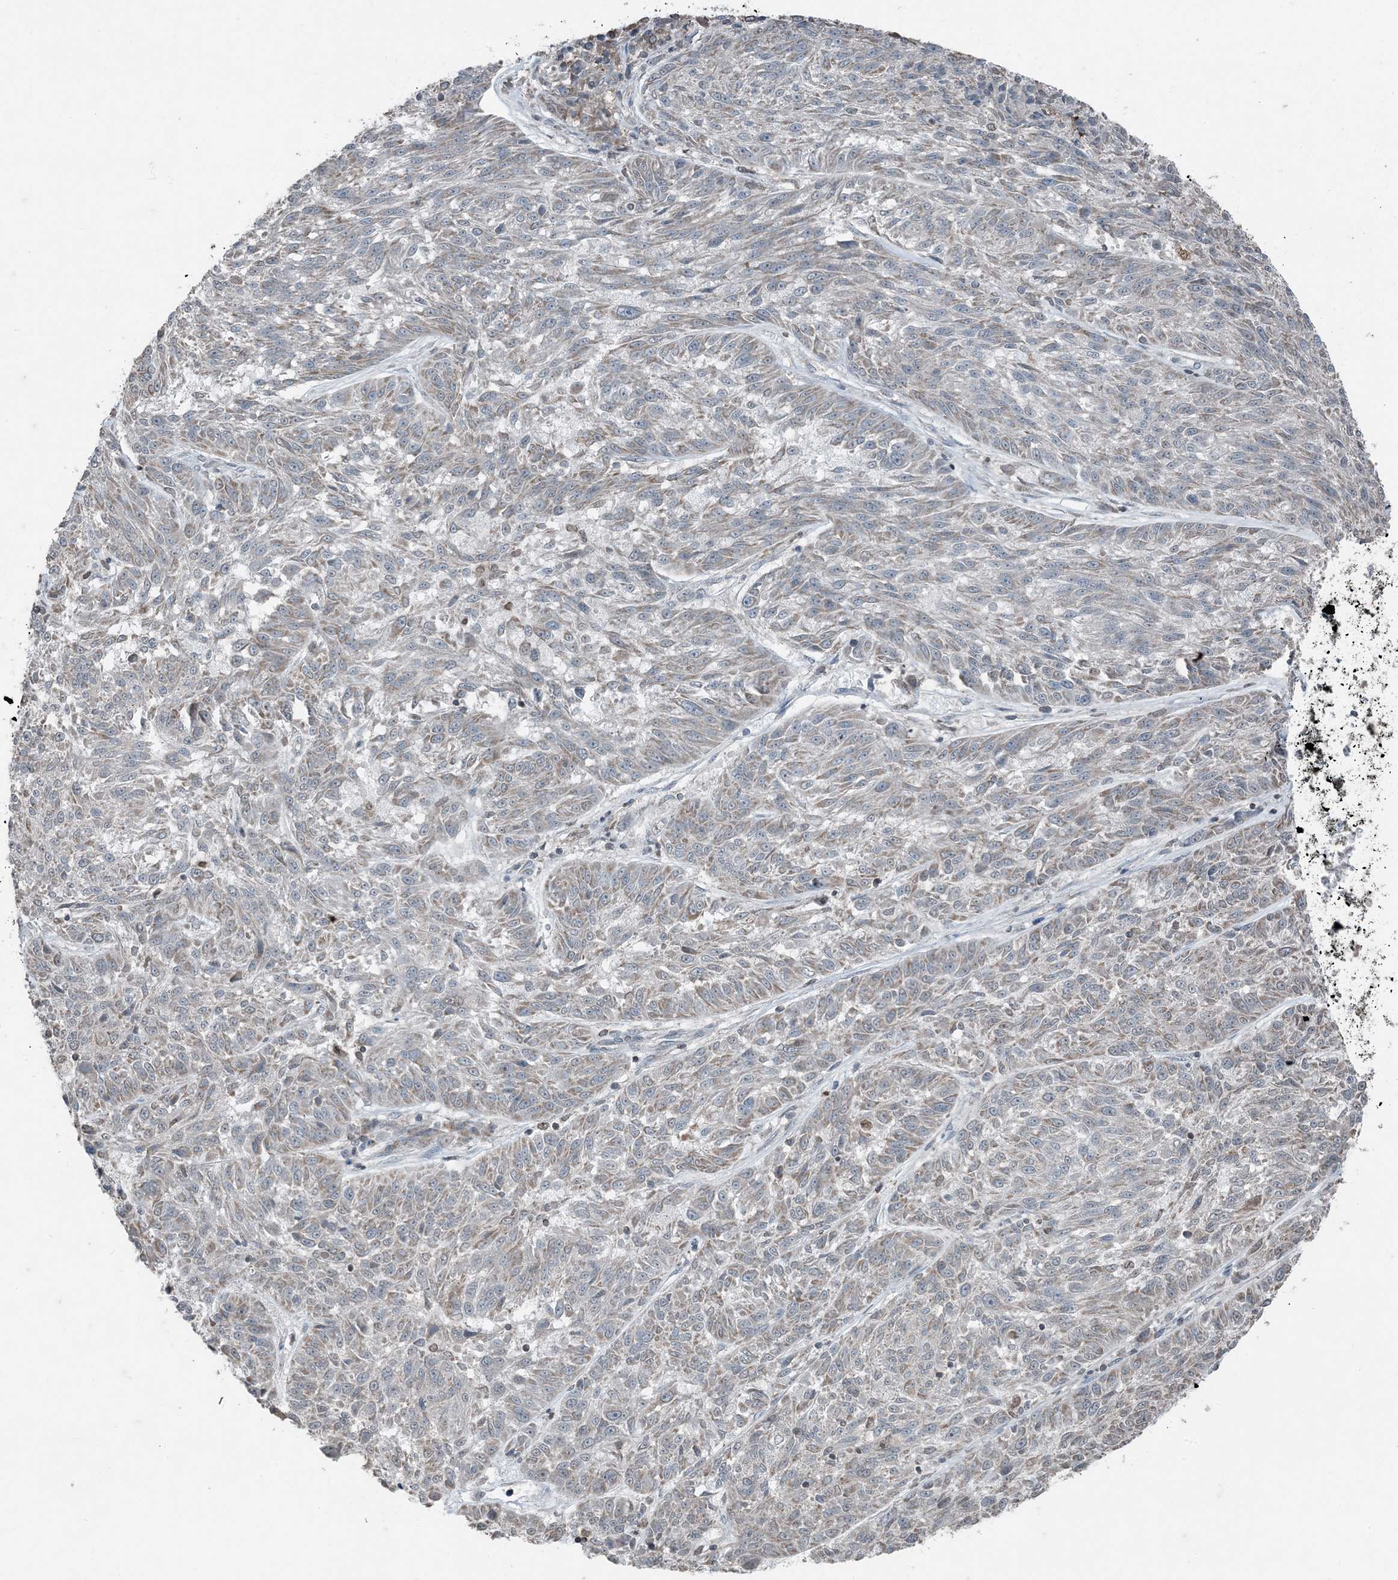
{"staining": {"intensity": "negative", "quantity": "none", "location": "none"}, "tissue": "melanoma", "cell_type": "Tumor cells", "image_type": "cancer", "snomed": [{"axis": "morphology", "description": "Malignant melanoma, NOS"}, {"axis": "topography", "description": "Skin"}], "caption": "High power microscopy micrograph of an immunohistochemistry (IHC) photomicrograph of malignant melanoma, revealing no significant positivity in tumor cells. (DAB immunohistochemistry, high magnification).", "gene": "GNL1", "patient": {"sex": "male", "age": 53}}